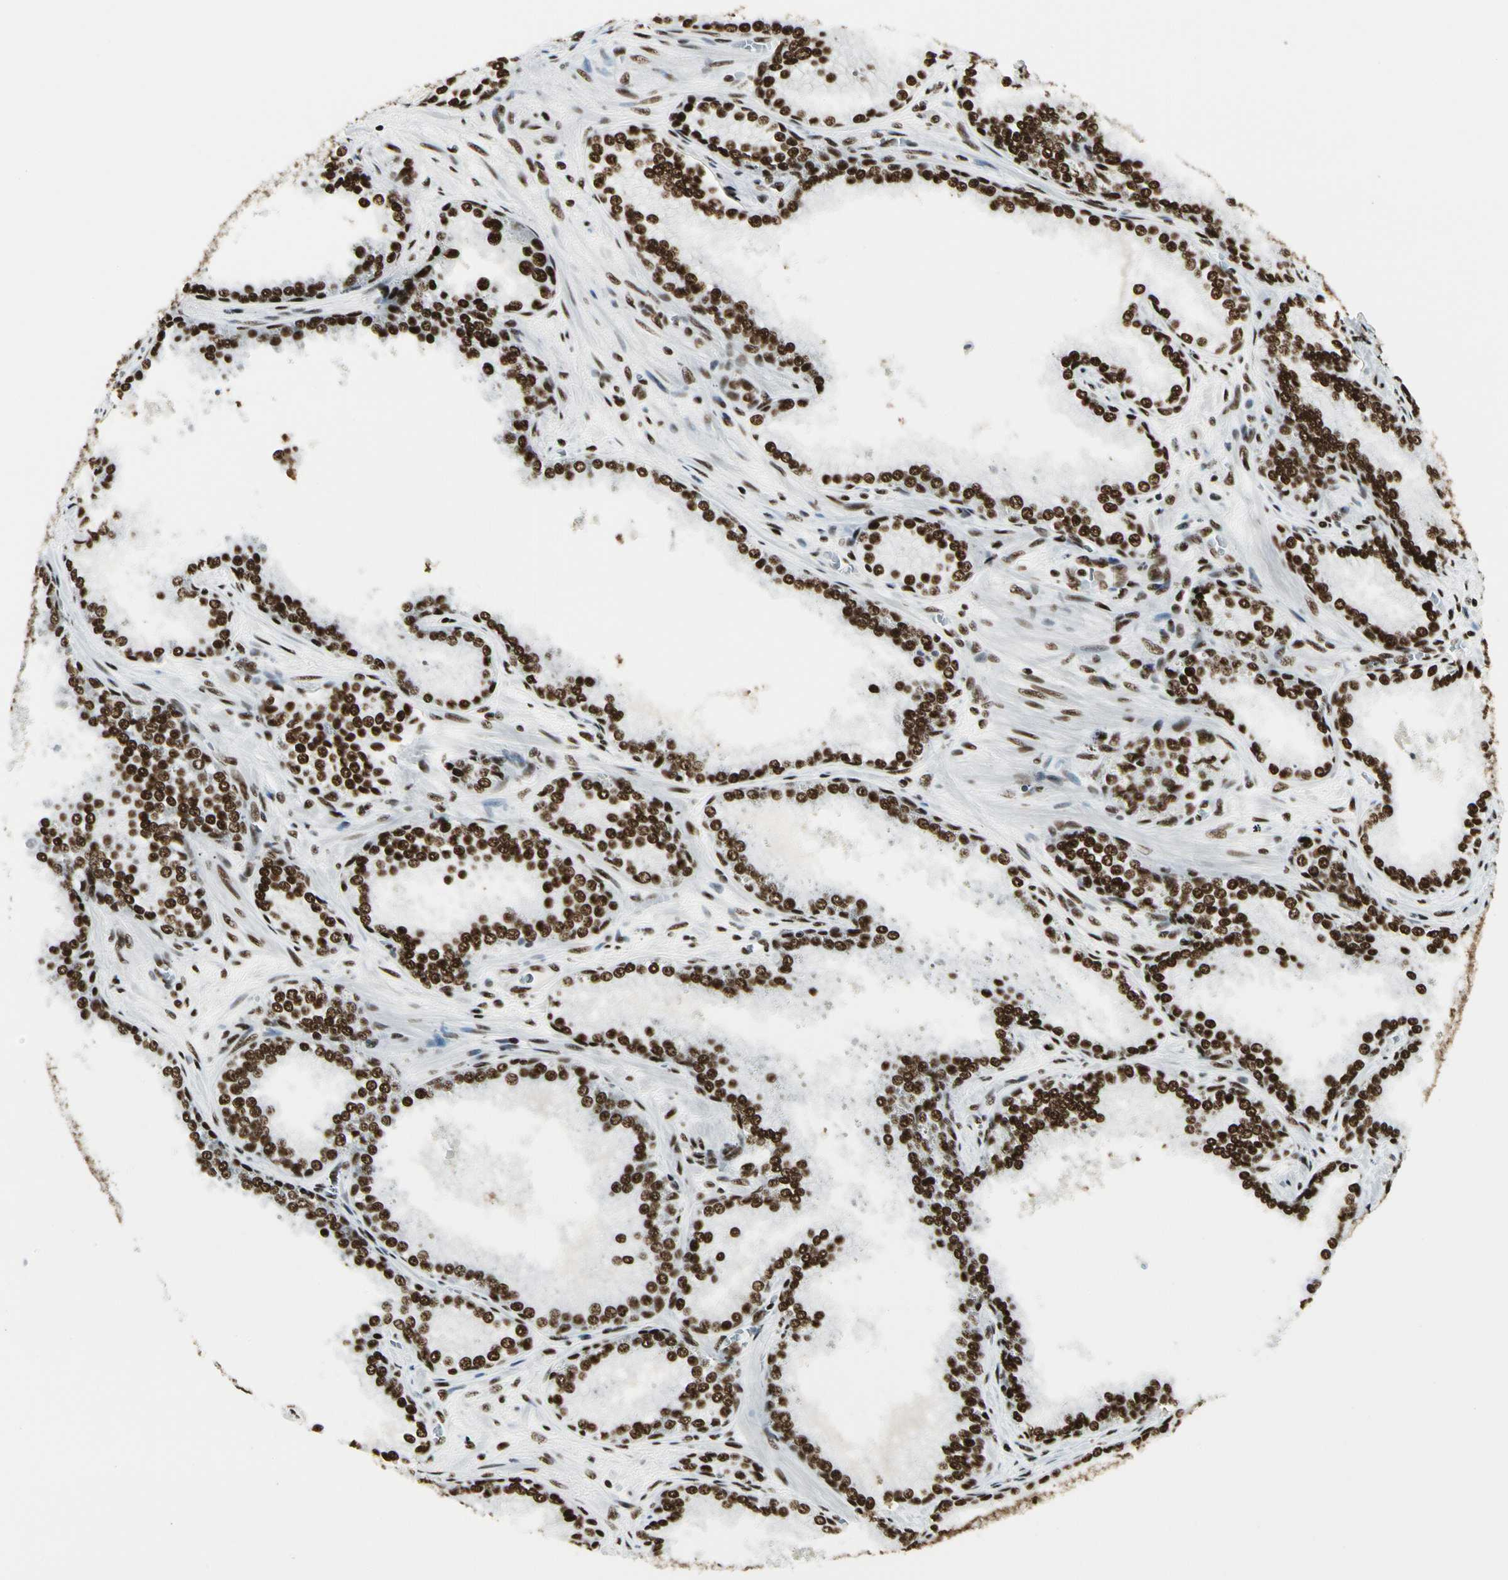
{"staining": {"intensity": "strong", "quantity": ">75%", "location": "nuclear"}, "tissue": "prostate cancer", "cell_type": "Tumor cells", "image_type": "cancer", "snomed": [{"axis": "morphology", "description": "Adenocarcinoma, Low grade"}, {"axis": "topography", "description": "Prostate"}], "caption": "An immunohistochemistry (IHC) histopathology image of tumor tissue is shown. Protein staining in brown highlights strong nuclear positivity in adenocarcinoma (low-grade) (prostate) within tumor cells.", "gene": "CCAR1", "patient": {"sex": "male", "age": 60}}